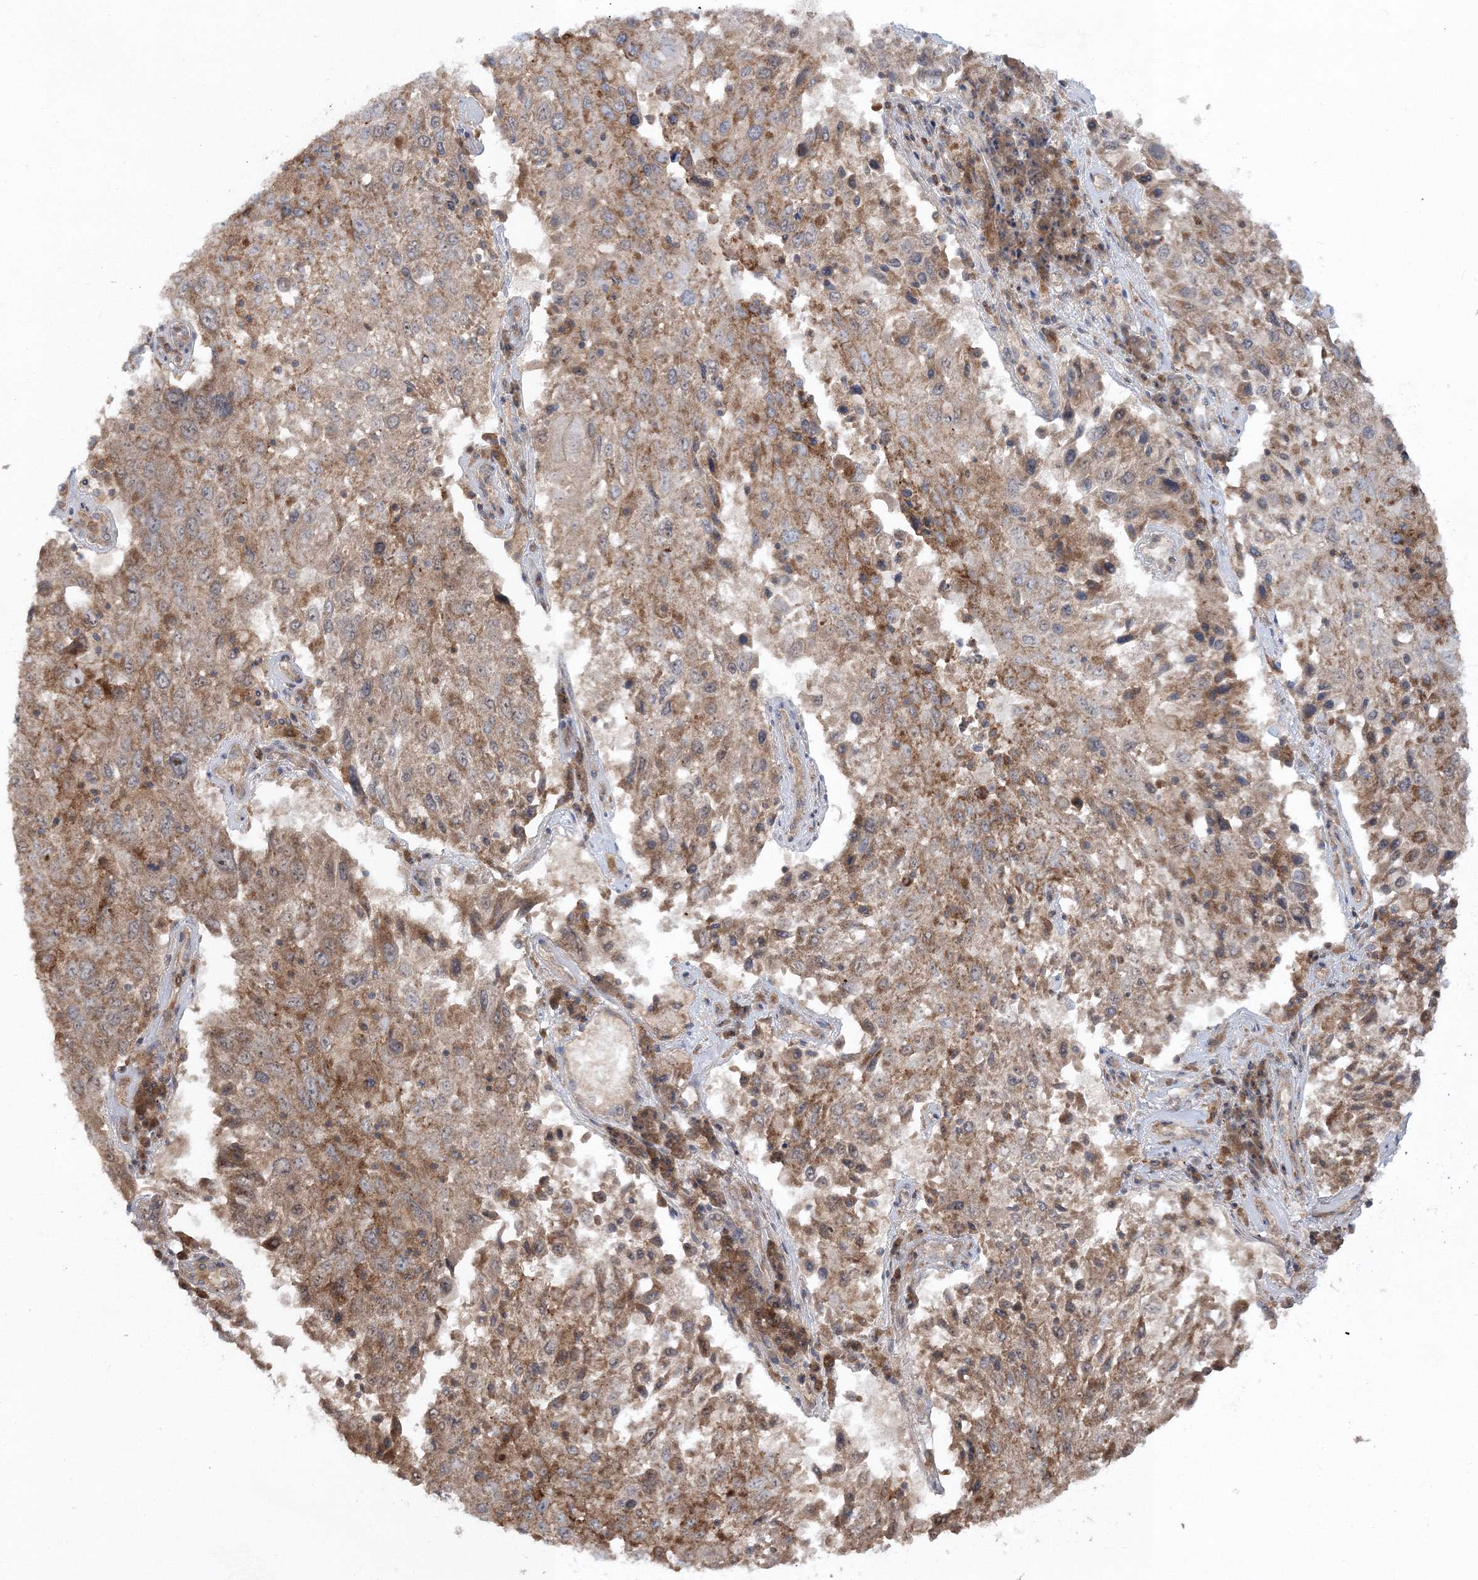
{"staining": {"intensity": "weak", "quantity": "25%-75%", "location": "cytoplasmic/membranous"}, "tissue": "lung cancer", "cell_type": "Tumor cells", "image_type": "cancer", "snomed": [{"axis": "morphology", "description": "Squamous cell carcinoma, NOS"}, {"axis": "topography", "description": "Lung"}], "caption": "Tumor cells display low levels of weak cytoplasmic/membranous staining in about 25%-75% of cells in lung squamous cell carcinoma.", "gene": "PCBD2", "patient": {"sex": "male", "age": 65}}